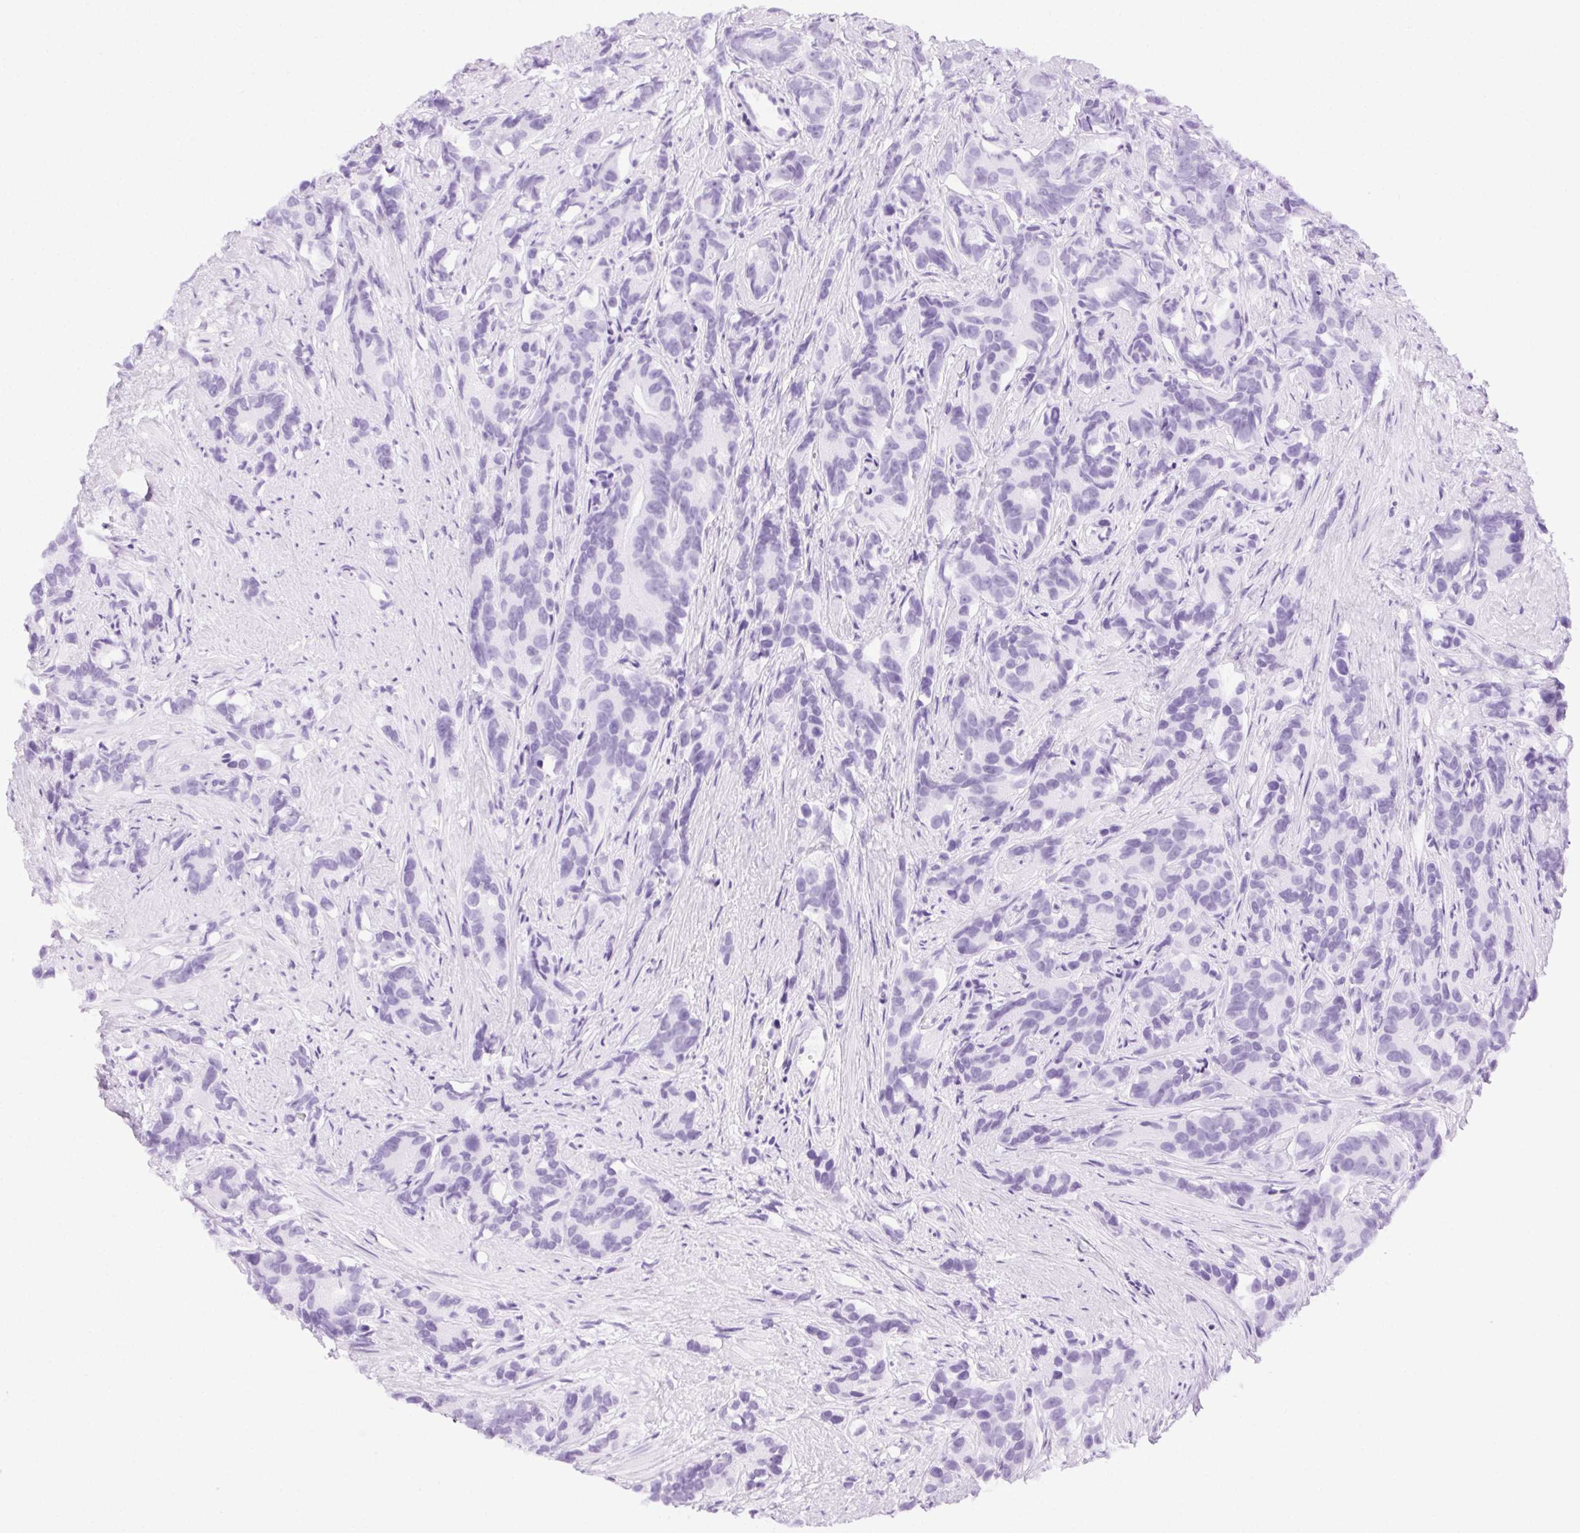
{"staining": {"intensity": "negative", "quantity": "none", "location": "none"}, "tissue": "prostate cancer", "cell_type": "Tumor cells", "image_type": "cancer", "snomed": [{"axis": "morphology", "description": "Adenocarcinoma, High grade"}, {"axis": "topography", "description": "Prostate"}], "caption": "This is a micrograph of immunohistochemistry staining of prostate cancer (adenocarcinoma (high-grade)), which shows no expression in tumor cells. (DAB IHC with hematoxylin counter stain).", "gene": "CLDN10", "patient": {"sex": "male", "age": 90}}